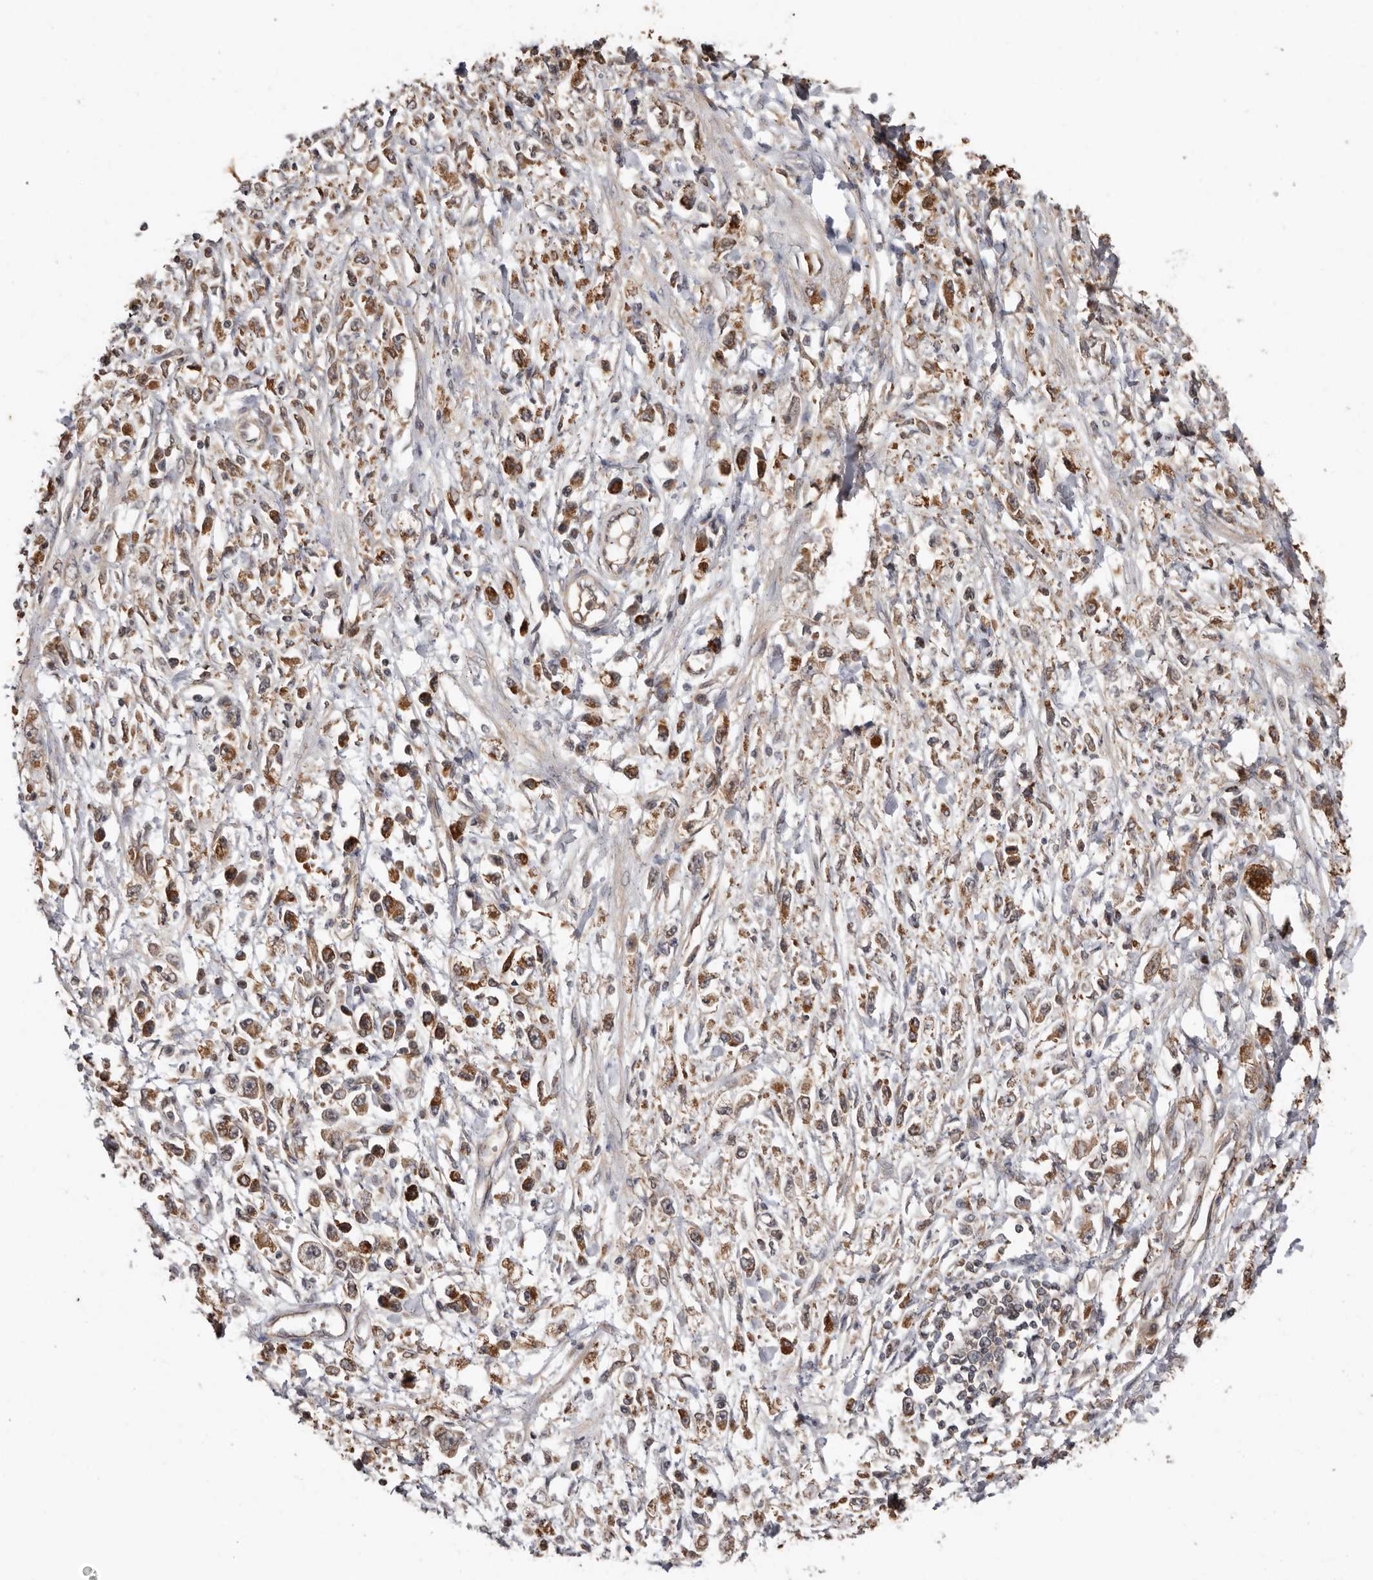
{"staining": {"intensity": "strong", "quantity": "25%-75%", "location": "cytoplasmic/membranous,nuclear"}, "tissue": "stomach cancer", "cell_type": "Tumor cells", "image_type": "cancer", "snomed": [{"axis": "morphology", "description": "Adenocarcinoma, NOS"}, {"axis": "topography", "description": "Stomach"}], "caption": "Stomach adenocarcinoma stained for a protein demonstrates strong cytoplasmic/membranous and nuclear positivity in tumor cells.", "gene": "RSPO2", "patient": {"sex": "female", "age": 59}}